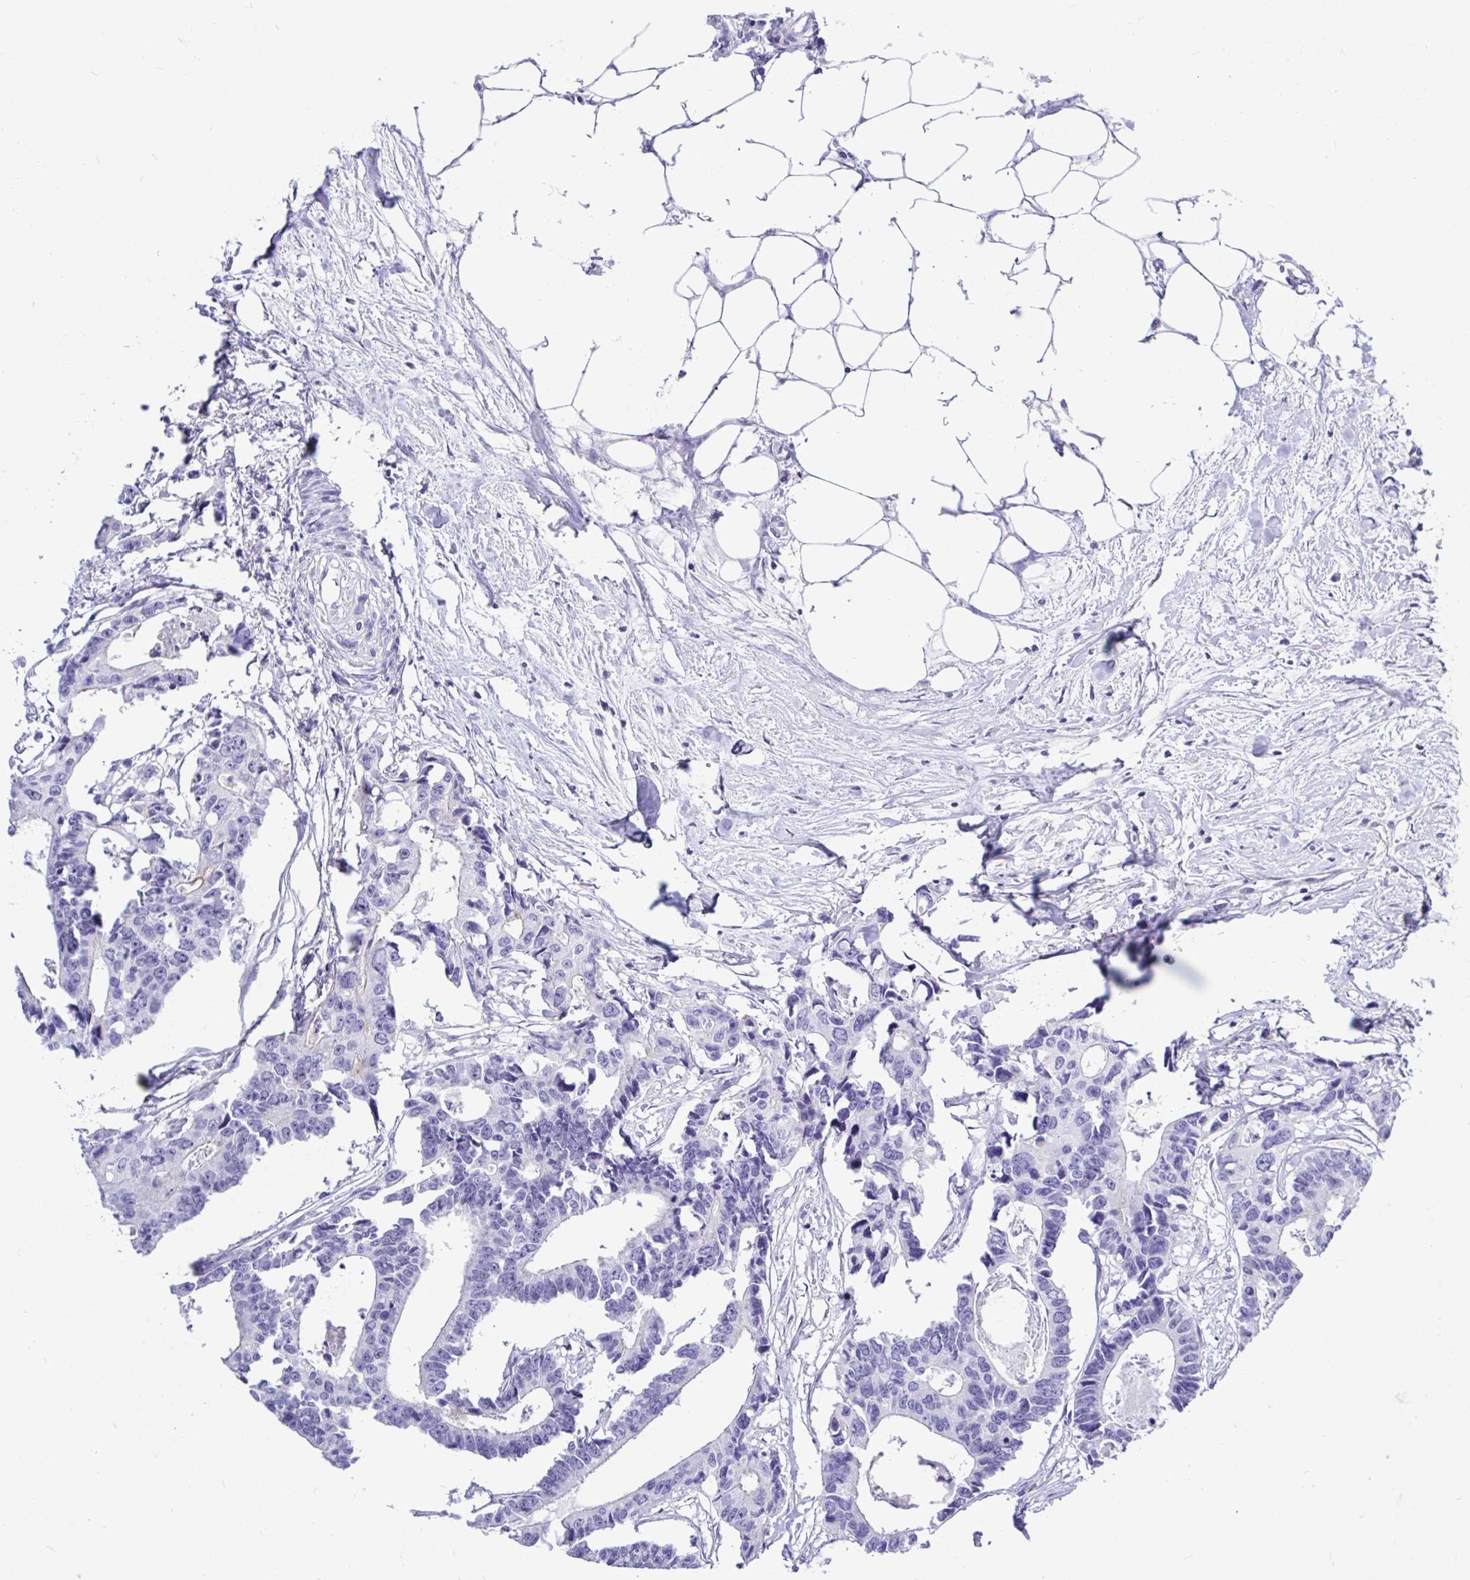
{"staining": {"intensity": "negative", "quantity": "none", "location": "none"}, "tissue": "colorectal cancer", "cell_type": "Tumor cells", "image_type": "cancer", "snomed": [{"axis": "morphology", "description": "Adenocarcinoma, NOS"}, {"axis": "topography", "description": "Rectum"}], "caption": "DAB (3,3'-diaminobenzidine) immunohistochemical staining of human colorectal adenocarcinoma displays no significant positivity in tumor cells.", "gene": "ABCG2", "patient": {"sex": "male", "age": 57}}